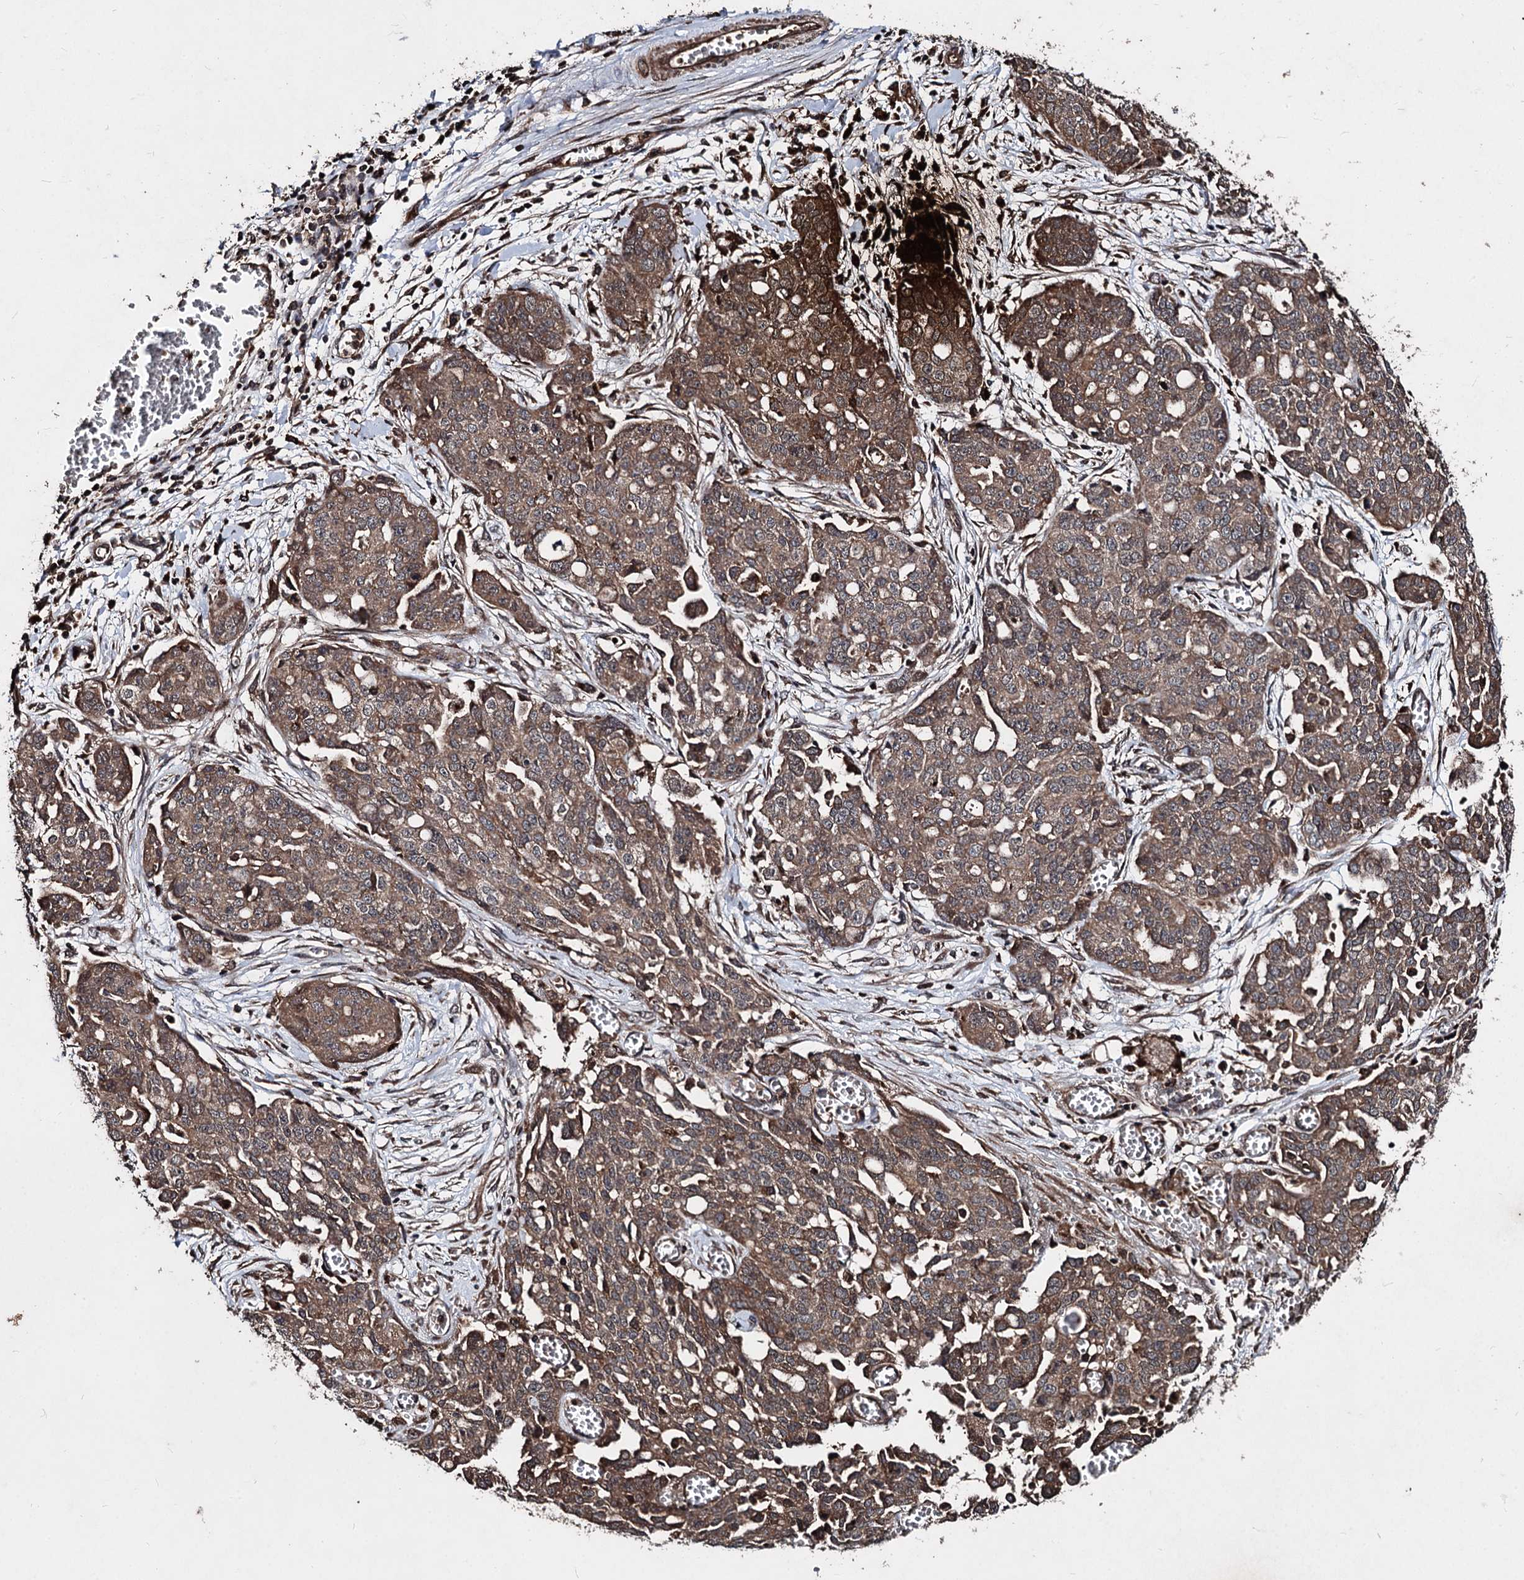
{"staining": {"intensity": "moderate", "quantity": ">75%", "location": "cytoplasmic/membranous"}, "tissue": "ovarian cancer", "cell_type": "Tumor cells", "image_type": "cancer", "snomed": [{"axis": "morphology", "description": "Cystadenocarcinoma, serous, NOS"}, {"axis": "topography", "description": "Soft tissue"}, {"axis": "topography", "description": "Ovary"}], "caption": "A histopathology image of human ovarian serous cystadenocarcinoma stained for a protein shows moderate cytoplasmic/membranous brown staining in tumor cells. The staining was performed using DAB, with brown indicating positive protein expression. Nuclei are stained blue with hematoxylin.", "gene": "BCL2L2", "patient": {"sex": "female", "age": 57}}